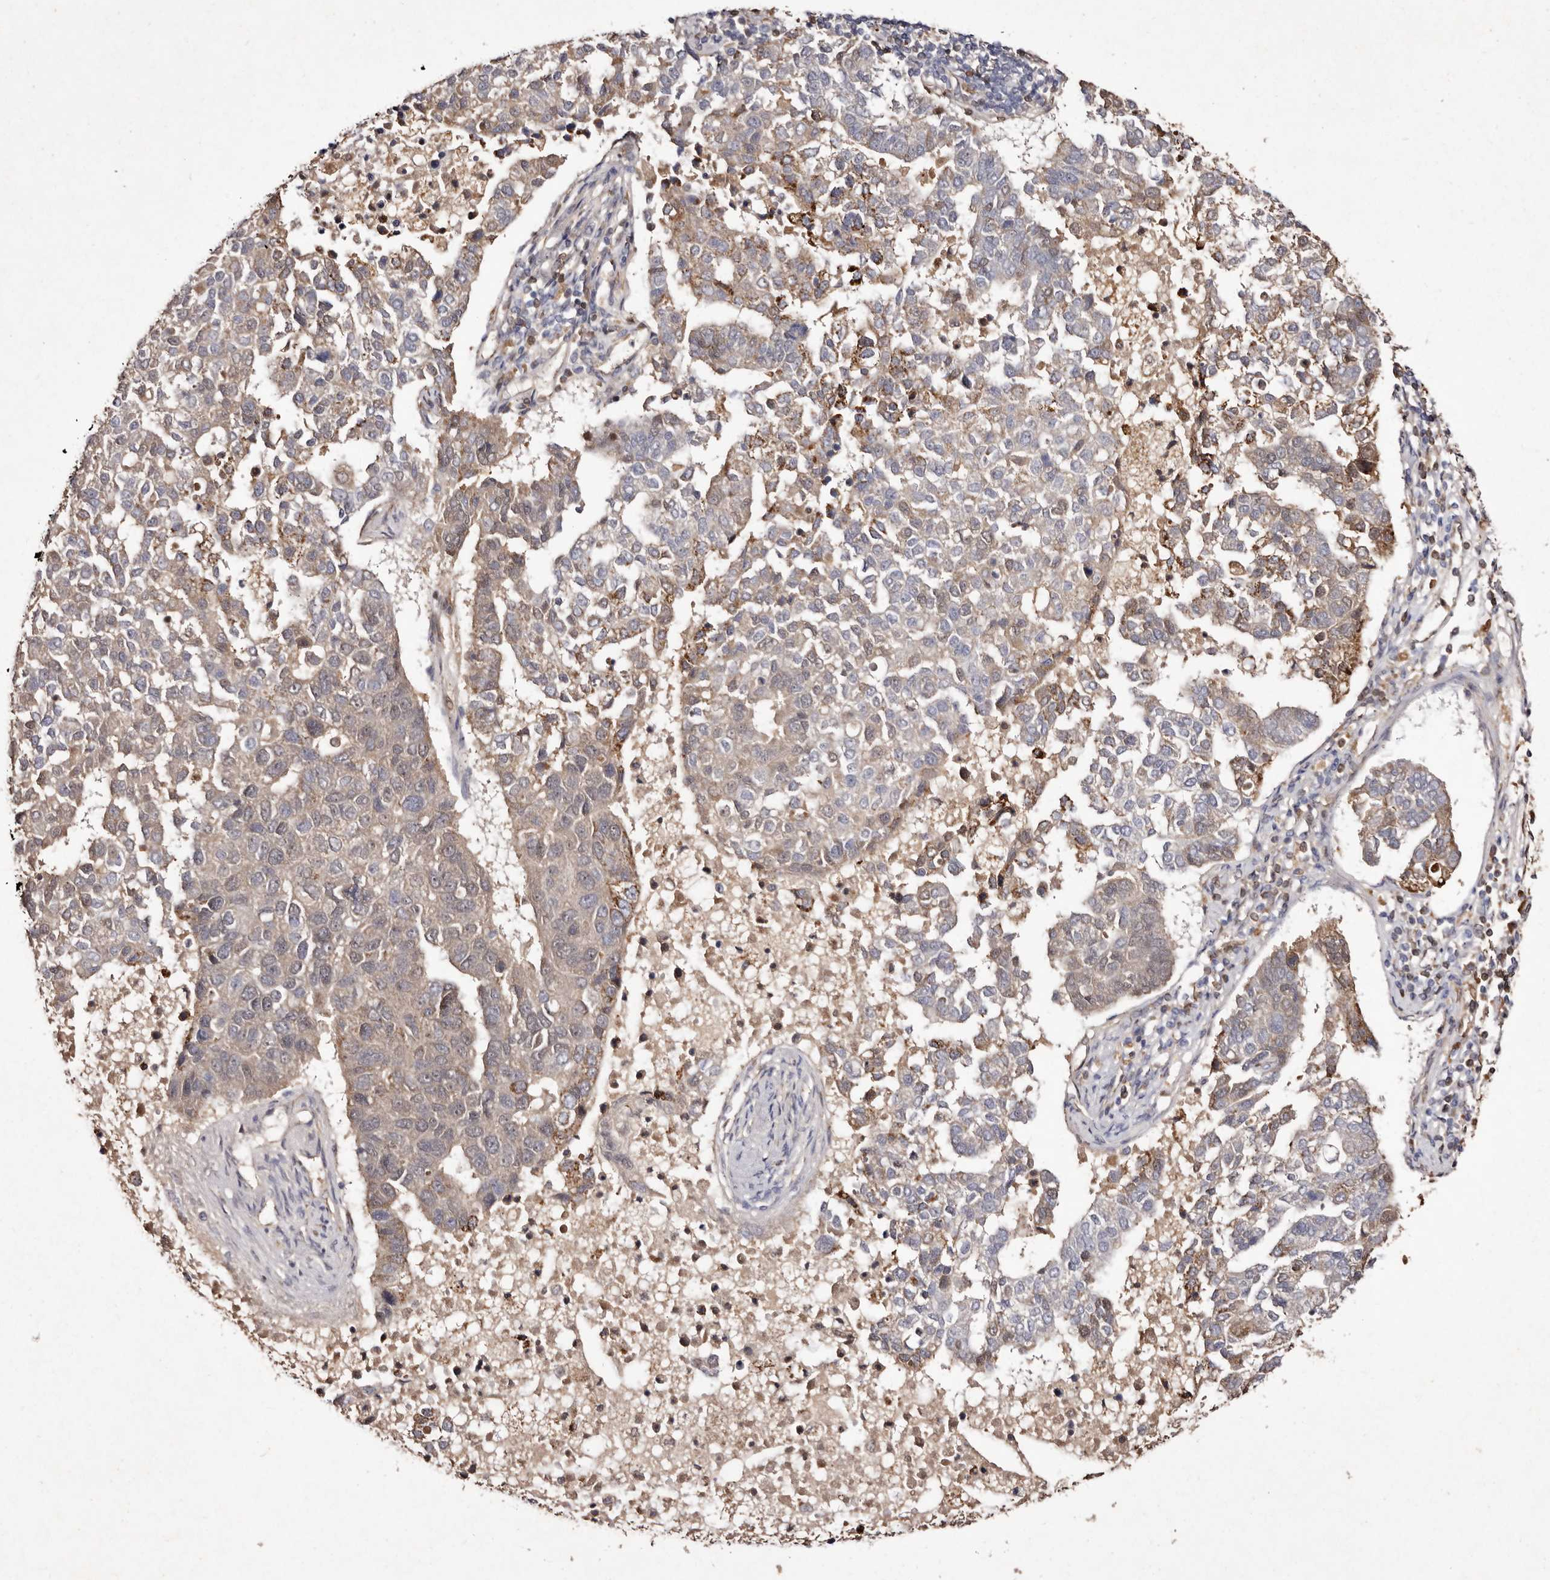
{"staining": {"intensity": "weak", "quantity": "25%-75%", "location": "cytoplasmic/membranous"}, "tissue": "pancreatic cancer", "cell_type": "Tumor cells", "image_type": "cancer", "snomed": [{"axis": "morphology", "description": "Adenocarcinoma, NOS"}, {"axis": "topography", "description": "Pancreas"}], "caption": "Approximately 25%-75% of tumor cells in human adenocarcinoma (pancreatic) display weak cytoplasmic/membranous protein staining as visualized by brown immunohistochemical staining.", "gene": "GIMAP4", "patient": {"sex": "female", "age": 61}}